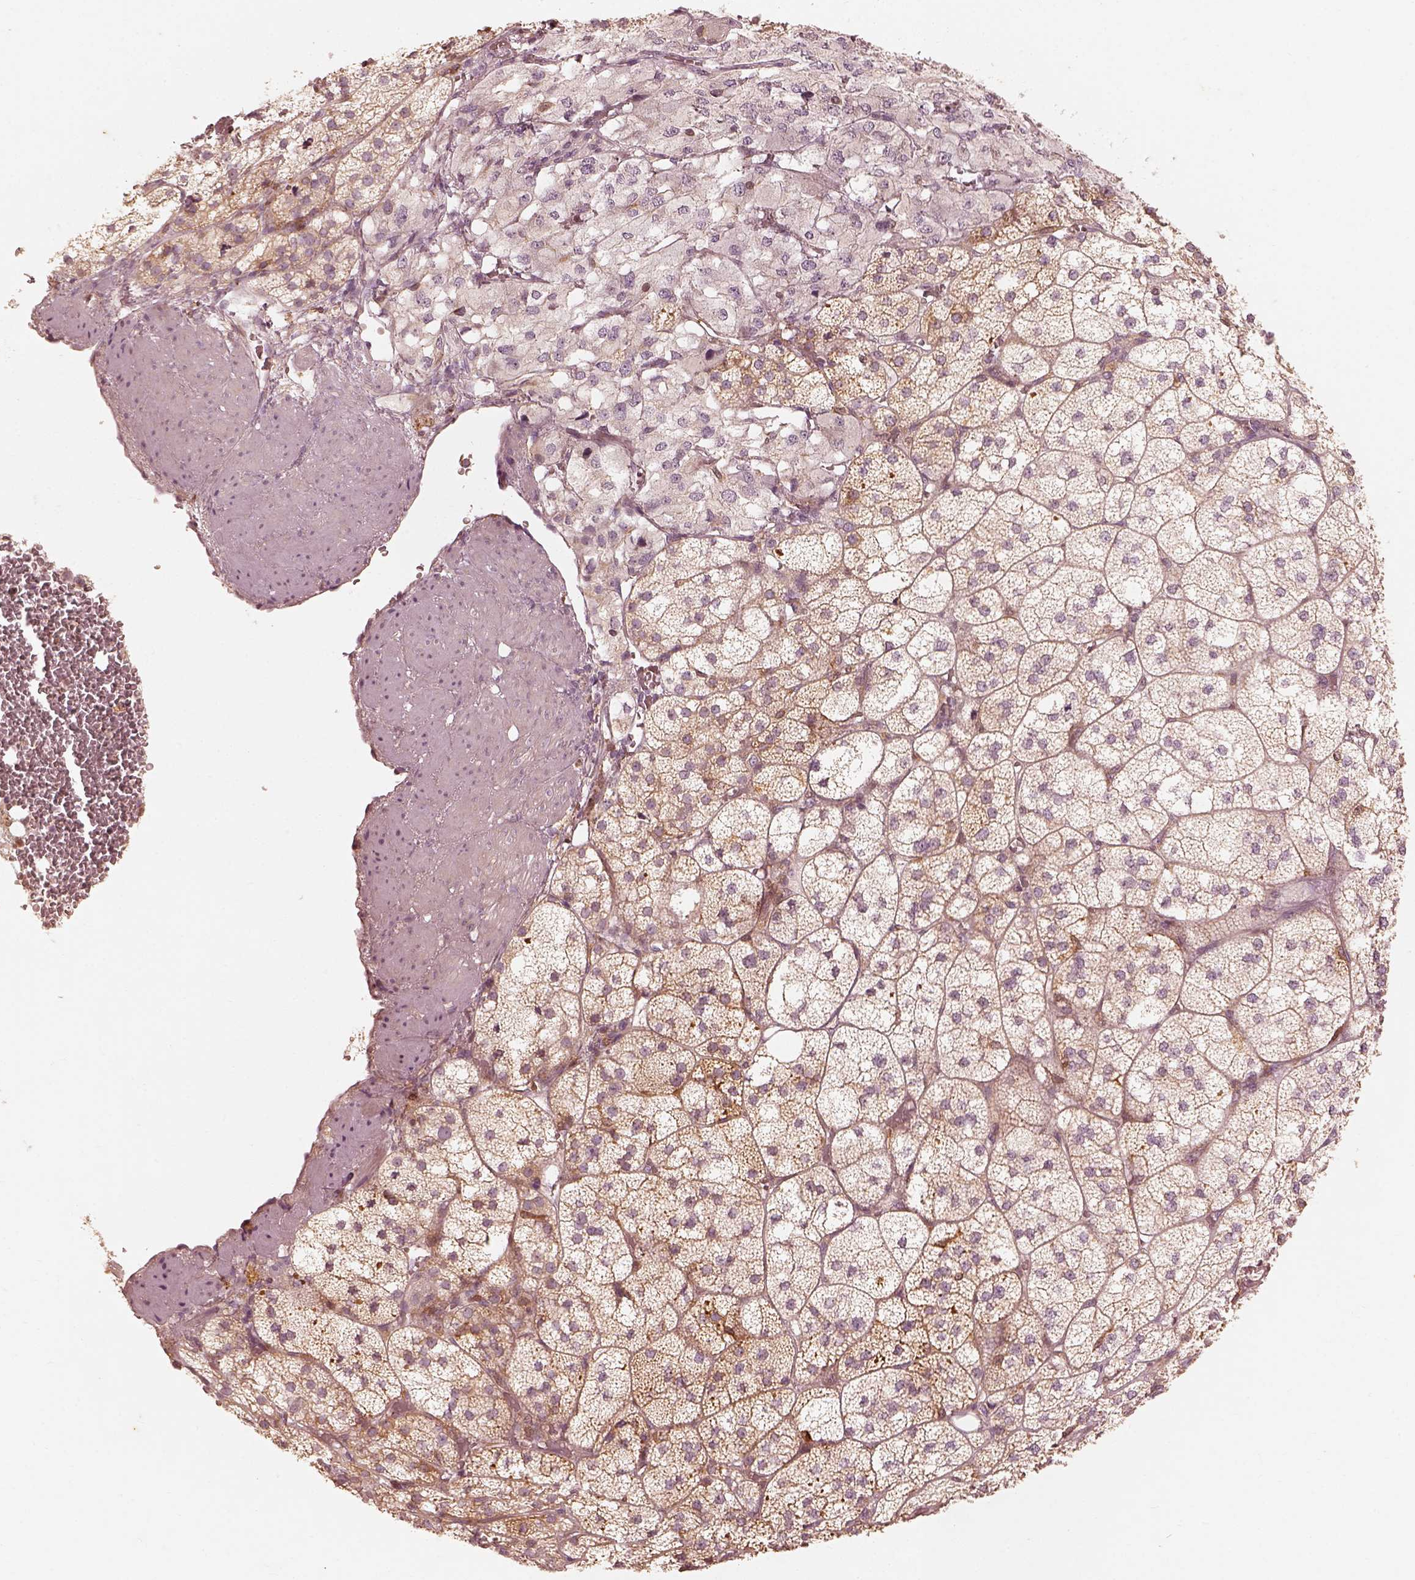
{"staining": {"intensity": "strong", "quantity": ">75%", "location": "cytoplasmic/membranous"}, "tissue": "adrenal gland", "cell_type": "Glandular cells", "image_type": "normal", "snomed": [{"axis": "morphology", "description": "Normal tissue, NOS"}, {"axis": "topography", "description": "Adrenal gland"}], "caption": "Immunohistochemical staining of benign adrenal gland displays high levels of strong cytoplasmic/membranous expression in about >75% of glandular cells. Using DAB (3,3'-diaminobenzidine) (brown) and hematoxylin (blue) stains, captured at high magnification using brightfield microscopy.", "gene": "WLS", "patient": {"sex": "female", "age": 60}}